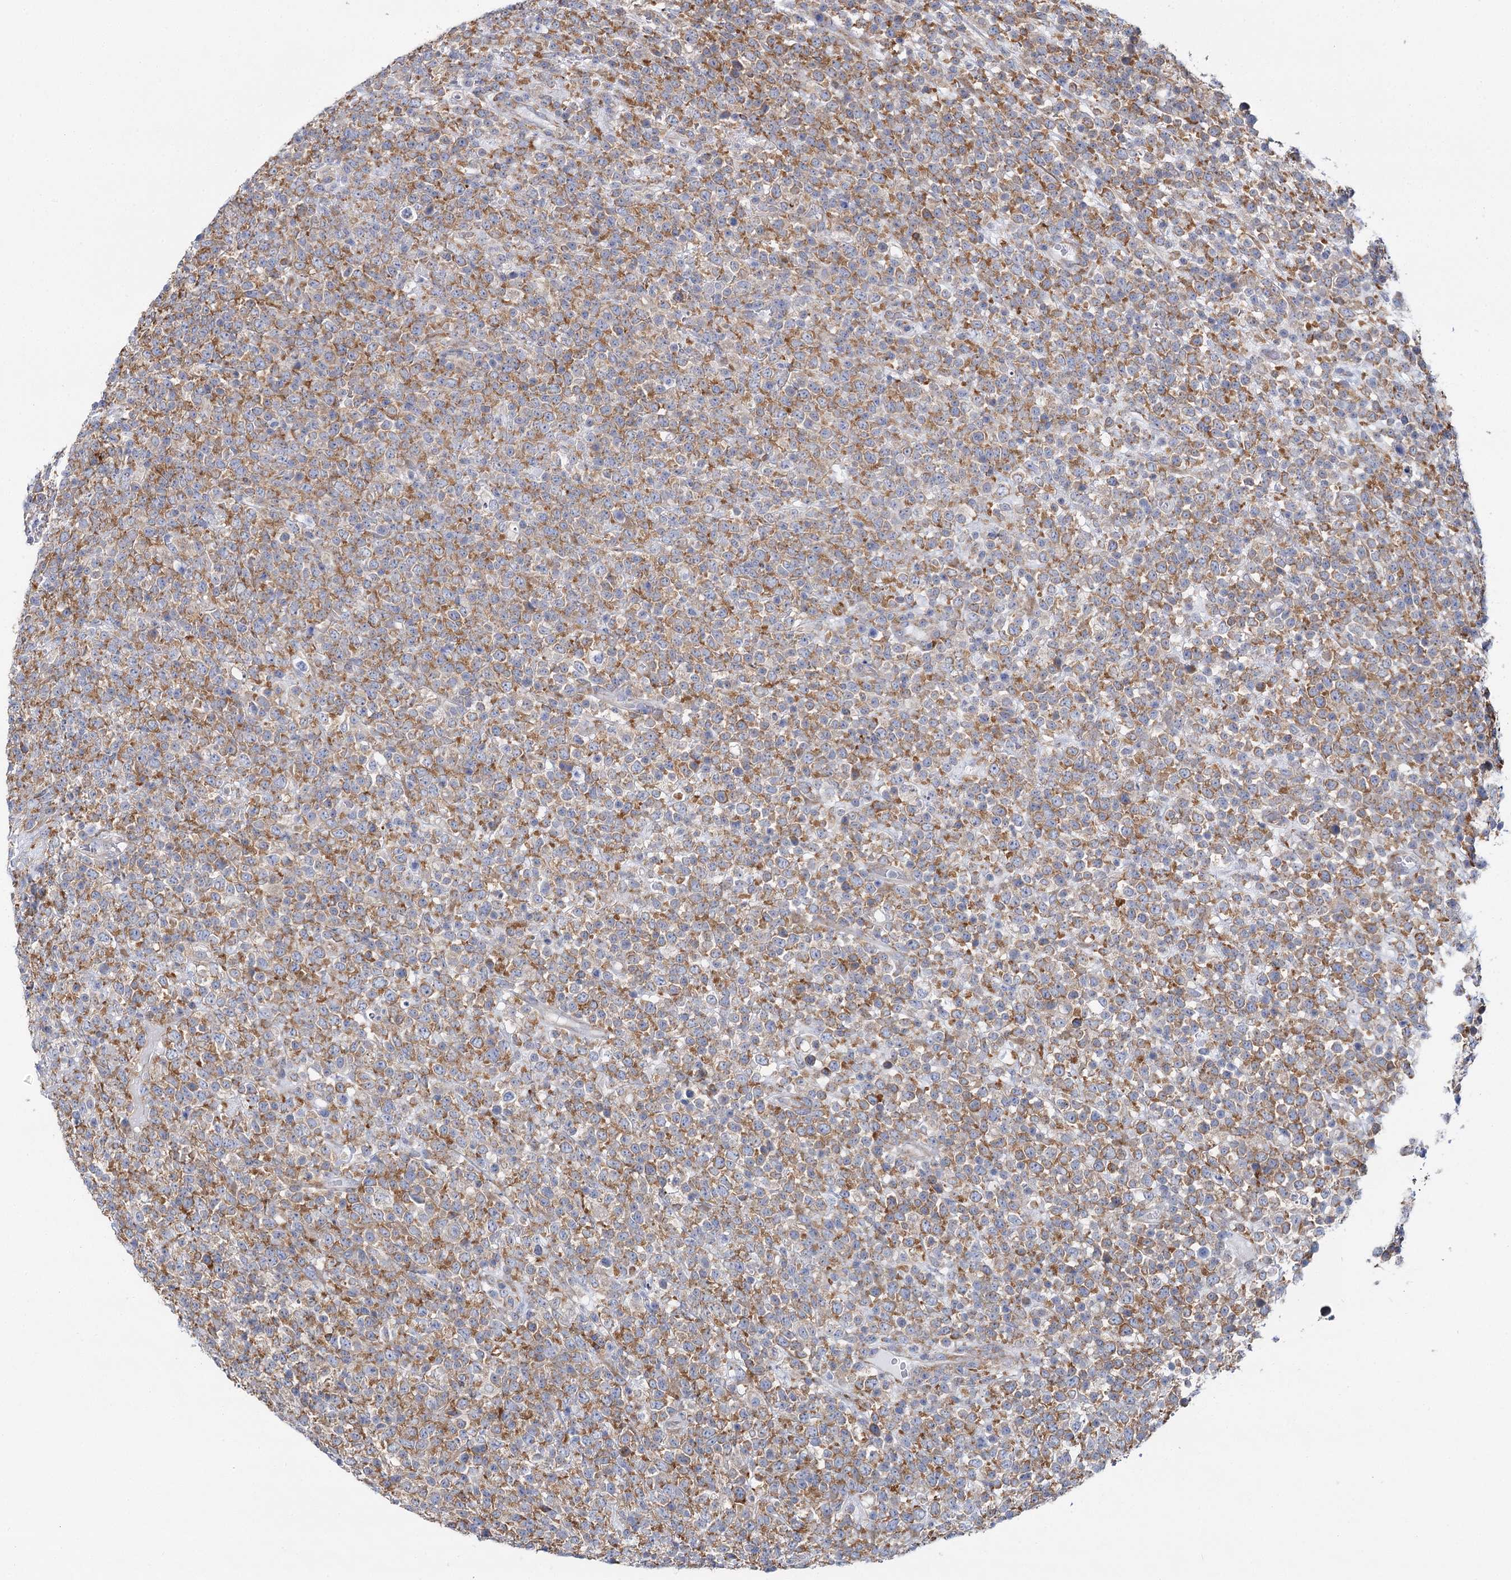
{"staining": {"intensity": "moderate", "quantity": ">75%", "location": "cytoplasmic/membranous"}, "tissue": "lymphoma", "cell_type": "Tumor cells", "image_type": "cancer", "snomed": [{"axis": "morphology", "description": "Malignant lymphoma, non-Hodgkin's type, High grade"}, {"axis": "topography", "description": "Colon"}], "caption": "Immunohistochemistry image of human malignant lymphoma, non-Hodgkin's type (high-grade) stained for a protein (brown), which reveals medium levels of moderate cytoplasmic/membranous expression in about >75% of tumor cells.", "gene": "THUMPD3", "patient": {"sex": "female", "age": 53}}